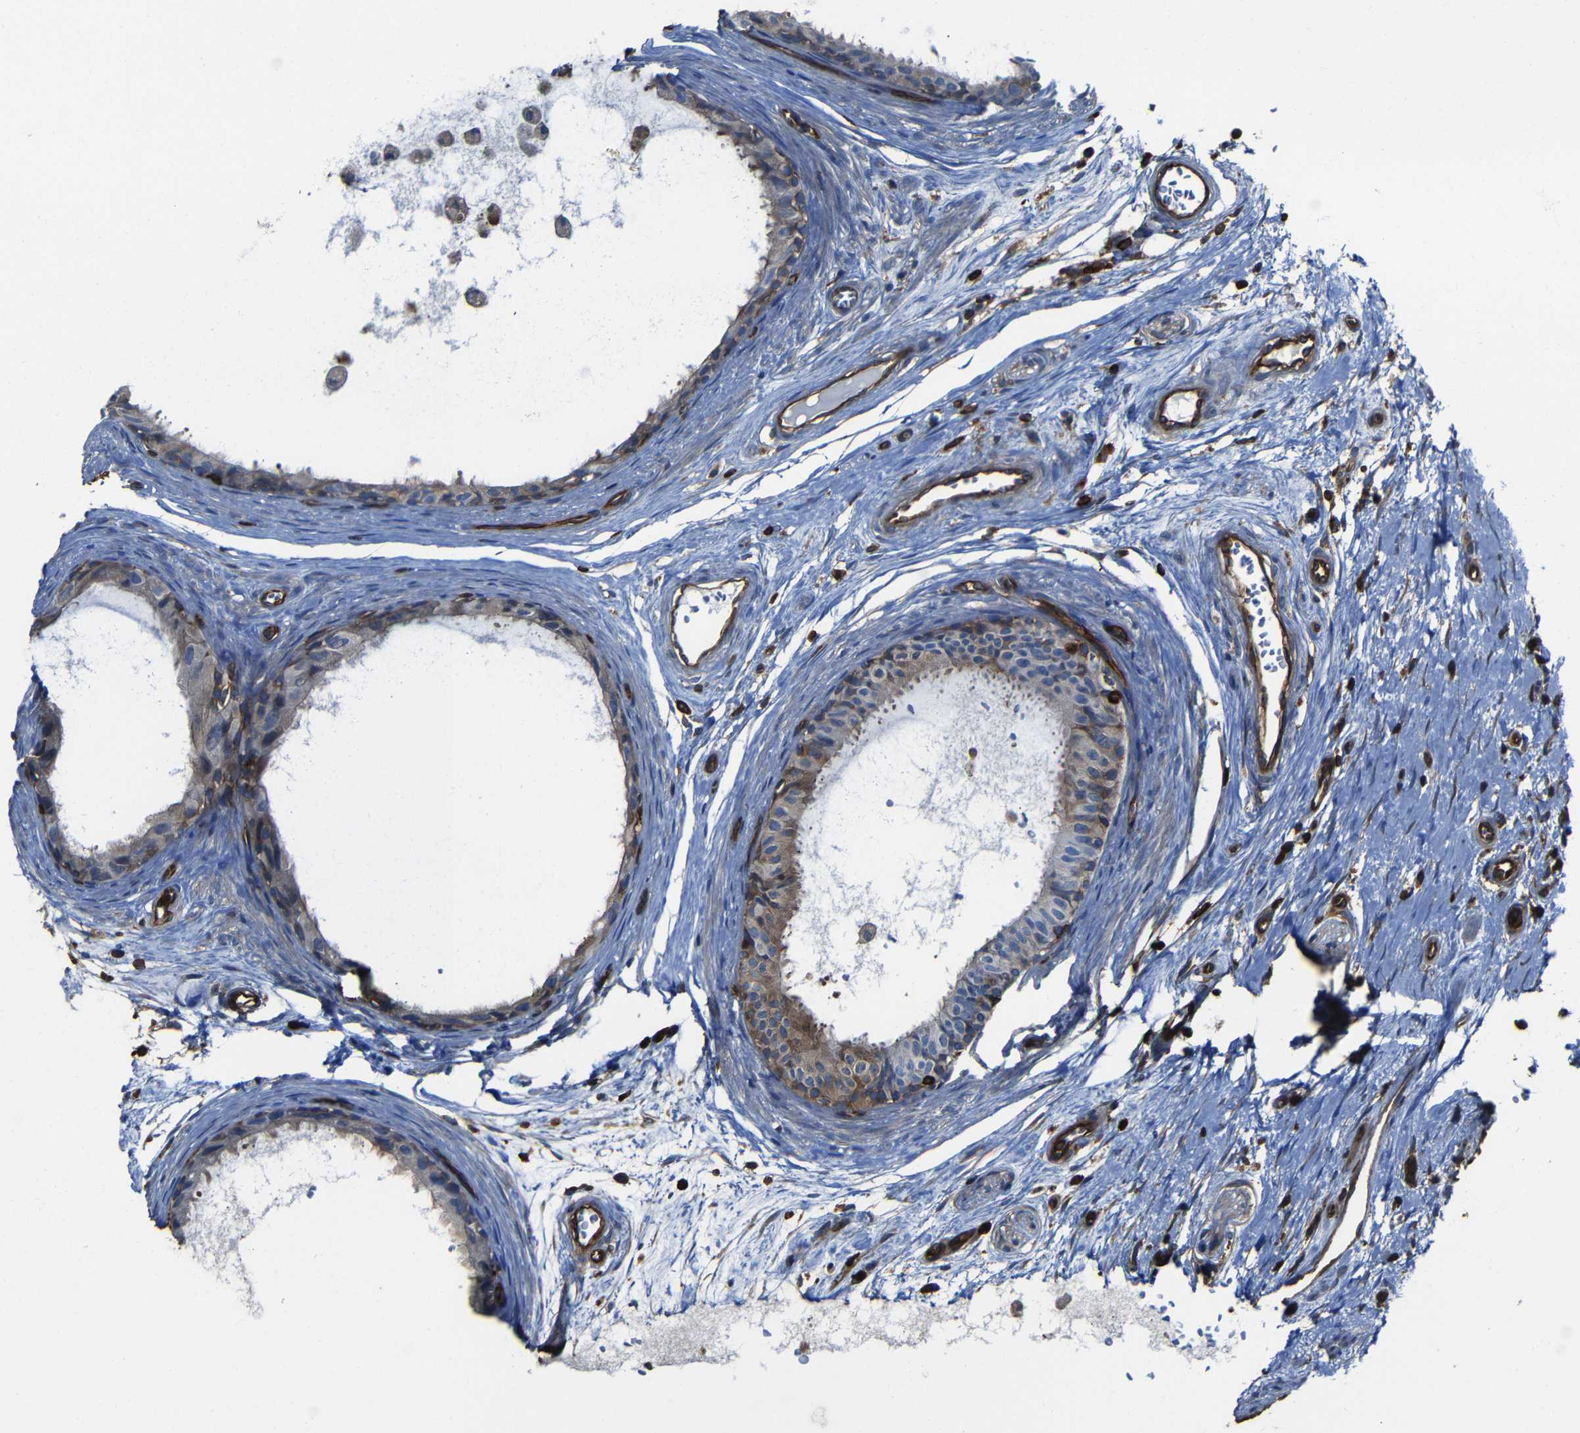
{"staining": {"intensity": "moderate", "quantity": "25%-75%", "location": "cytoplasmic/membranous"}, "tissue": "epididymis", "cell_type": "Glandular cells", "image_type": "normal", "snomed": [{"axis": "morphology", "description": "Normal tissue, NOS"}, {"axis": "morphology", "description": "Inflammation, NOS"}, {"axis": "topography", "description": "Epididymis"}], "caption": "IHC (DAB) staining of normal human epididymis displays moderate cytoplasmic/membranous protein staining in about 25%-75% of glandular cells. The staining was performed using DAB (3,3'-diaminobenzidine), with brown indicating positive protein expression. Nuclei are stained blue with hematoxylin.", "gene": "ARHGEF1", "patient": {"sex": "male", "age": 85}}